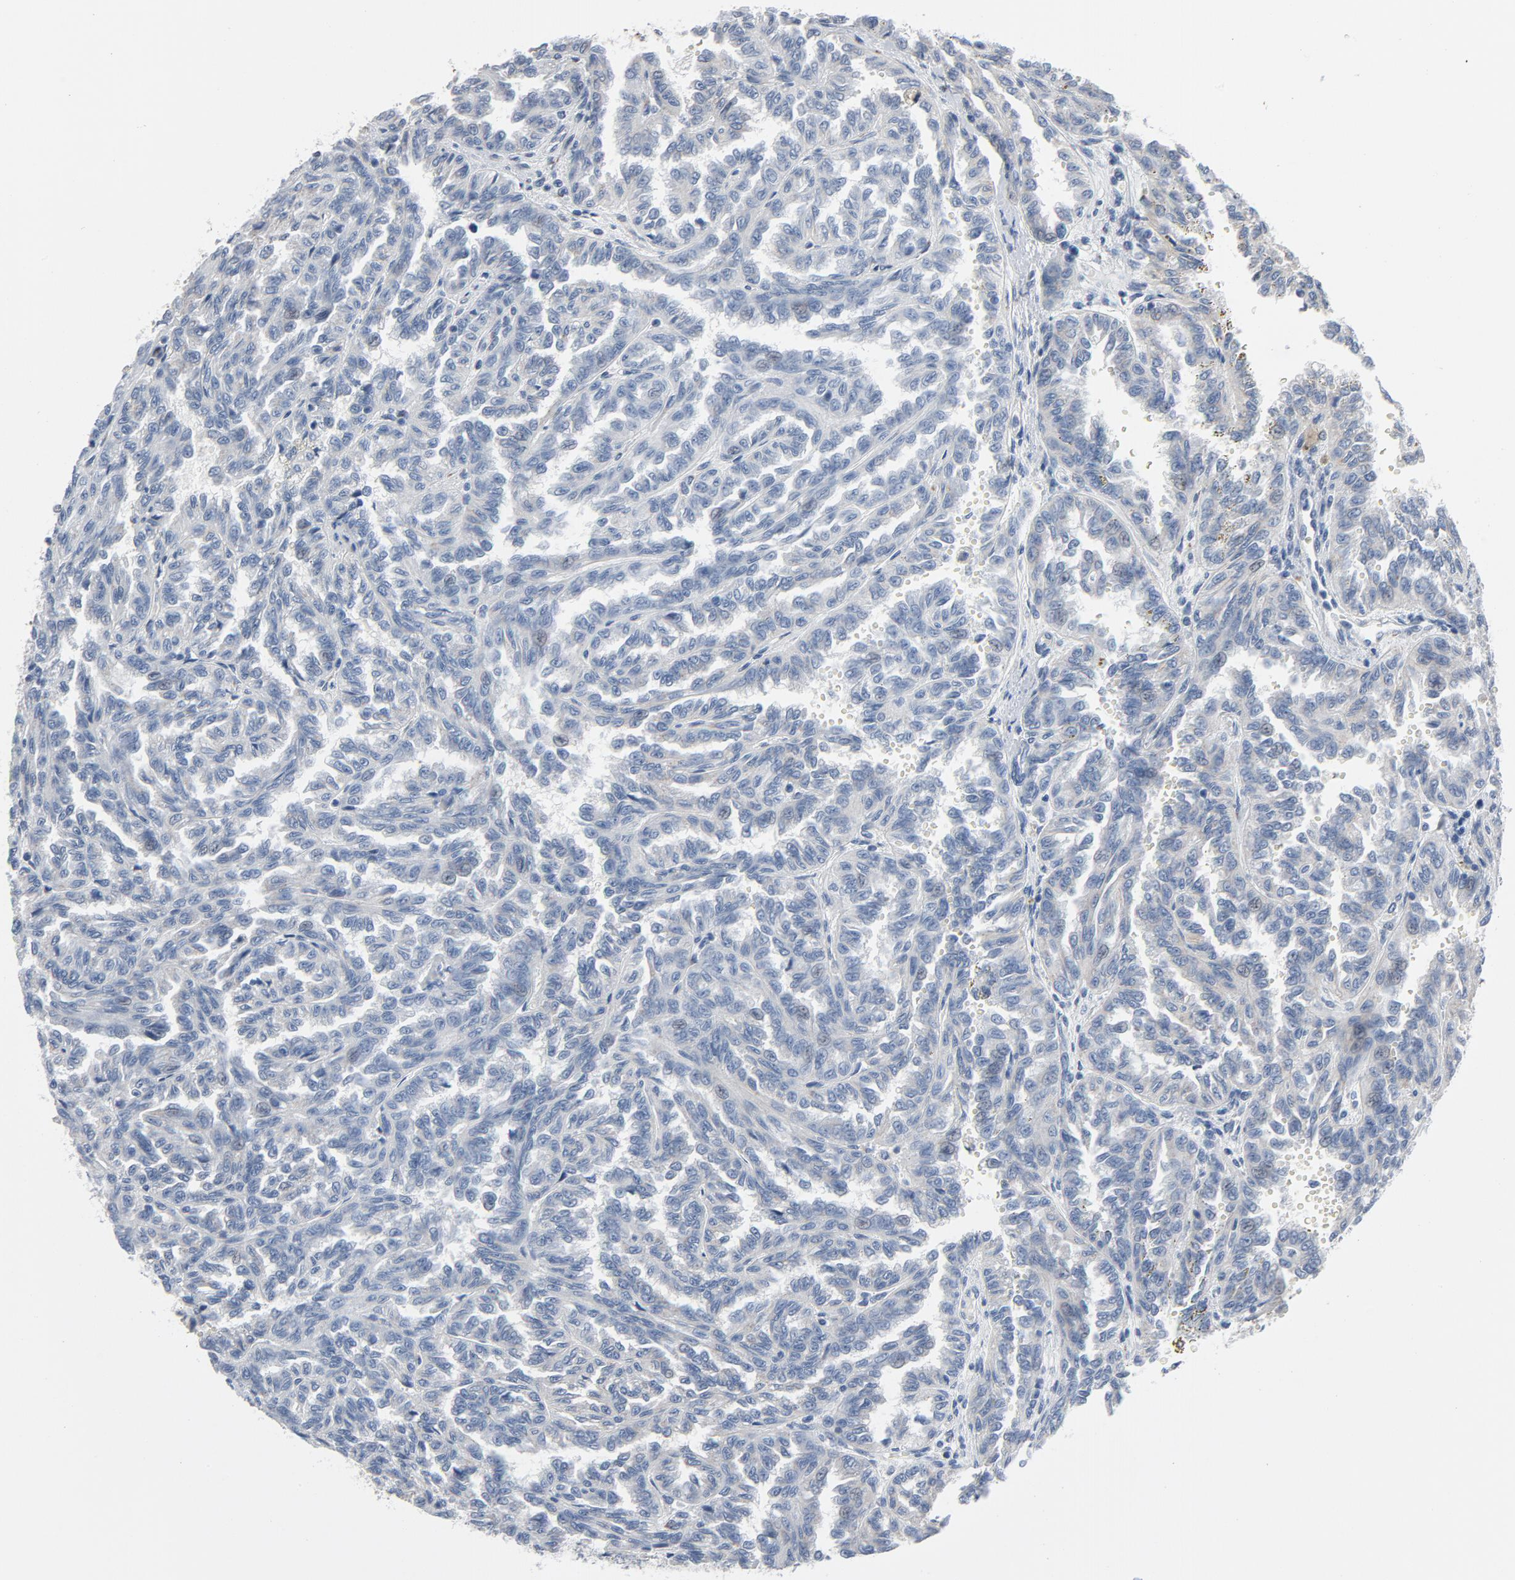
{"staining": {"intensity": "weak", "quantity": "<25%", "location": "cytoplasmic/membranous"}, "tissue": "renal cancer", "cell_type": "Tumor cells", "image_type": "cancer", "snomed": [{"axis": "morphology", "description": "Inflammation, NOS"}, {"axis": "morphology", "description": "Adenocarcinoma, NOS"}, {"axis": "topography", "description": "Kidney"}], "caption": "Tumor cells show no significant positivity in renal cancer (adenocarcinoma).", "gene": "YIPF6", "patient": {"sex": "male", "age": 68}}